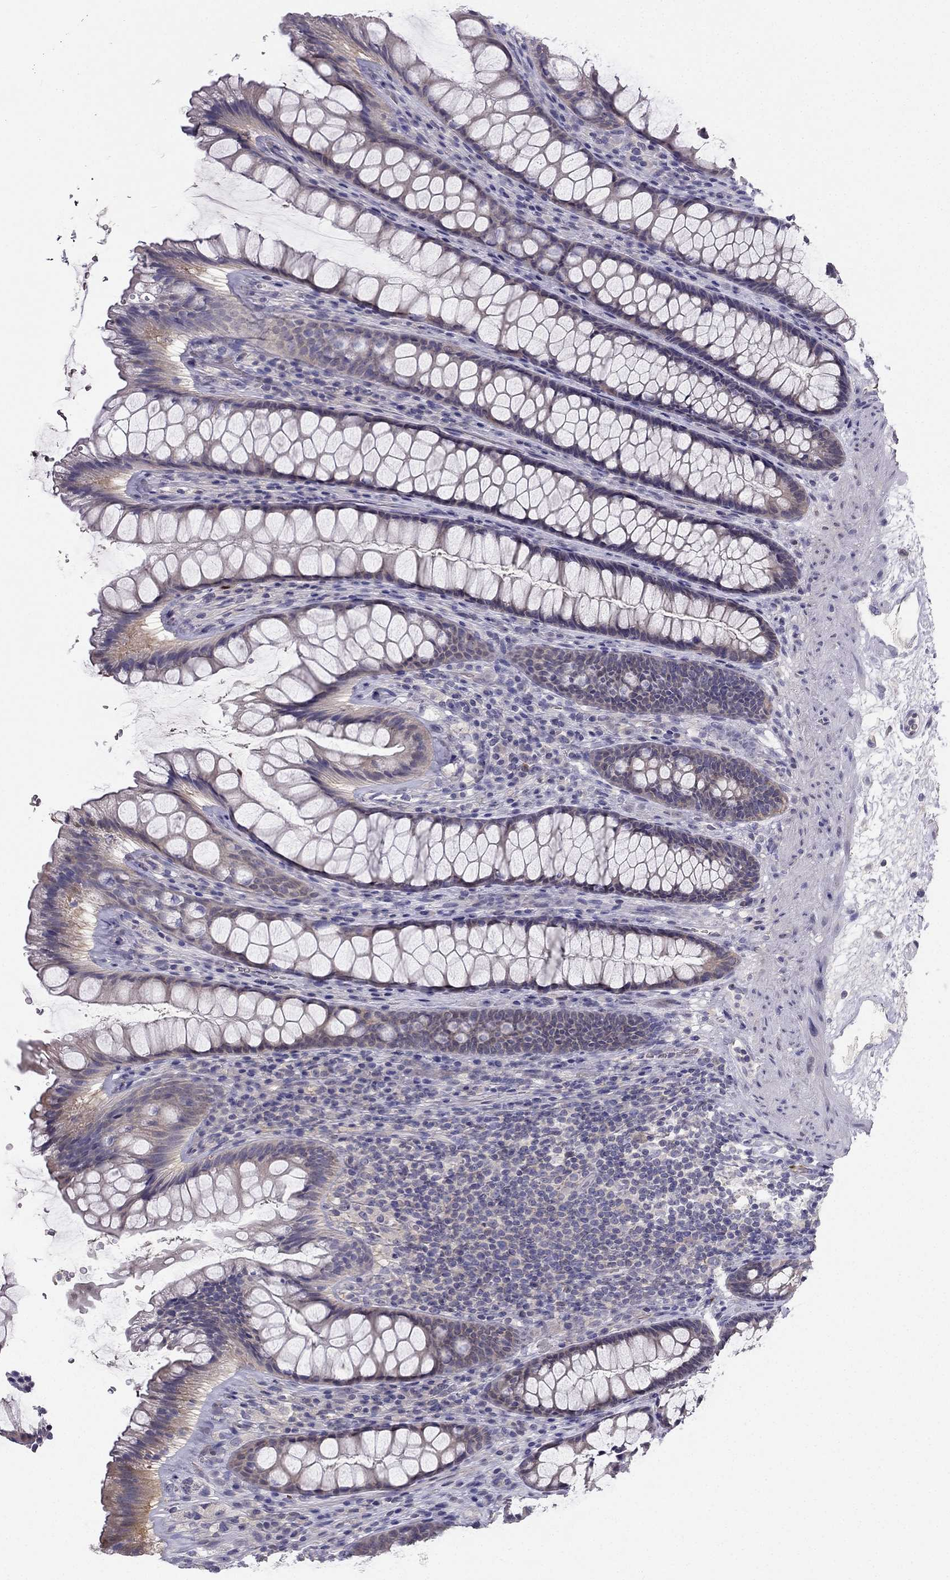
{"staining": {"intensity": "negative", "quantity": "none", "location": "none"}, "tissue": "rectum", "cell_type": "Glandular cells", "image_type": "normal", "snomed": [{"axis": "morphology", "description": "Normal tissue, NOS"}, {"axis": "topography", "description": "Rectum"}], "caption": "High power microscopy histopathology image of an IHC micrograph of benign rectum, revealing no significant staining in glandular cells.", "gene": "RSPH14", "patient": {"sex": "male", "age": 72}}